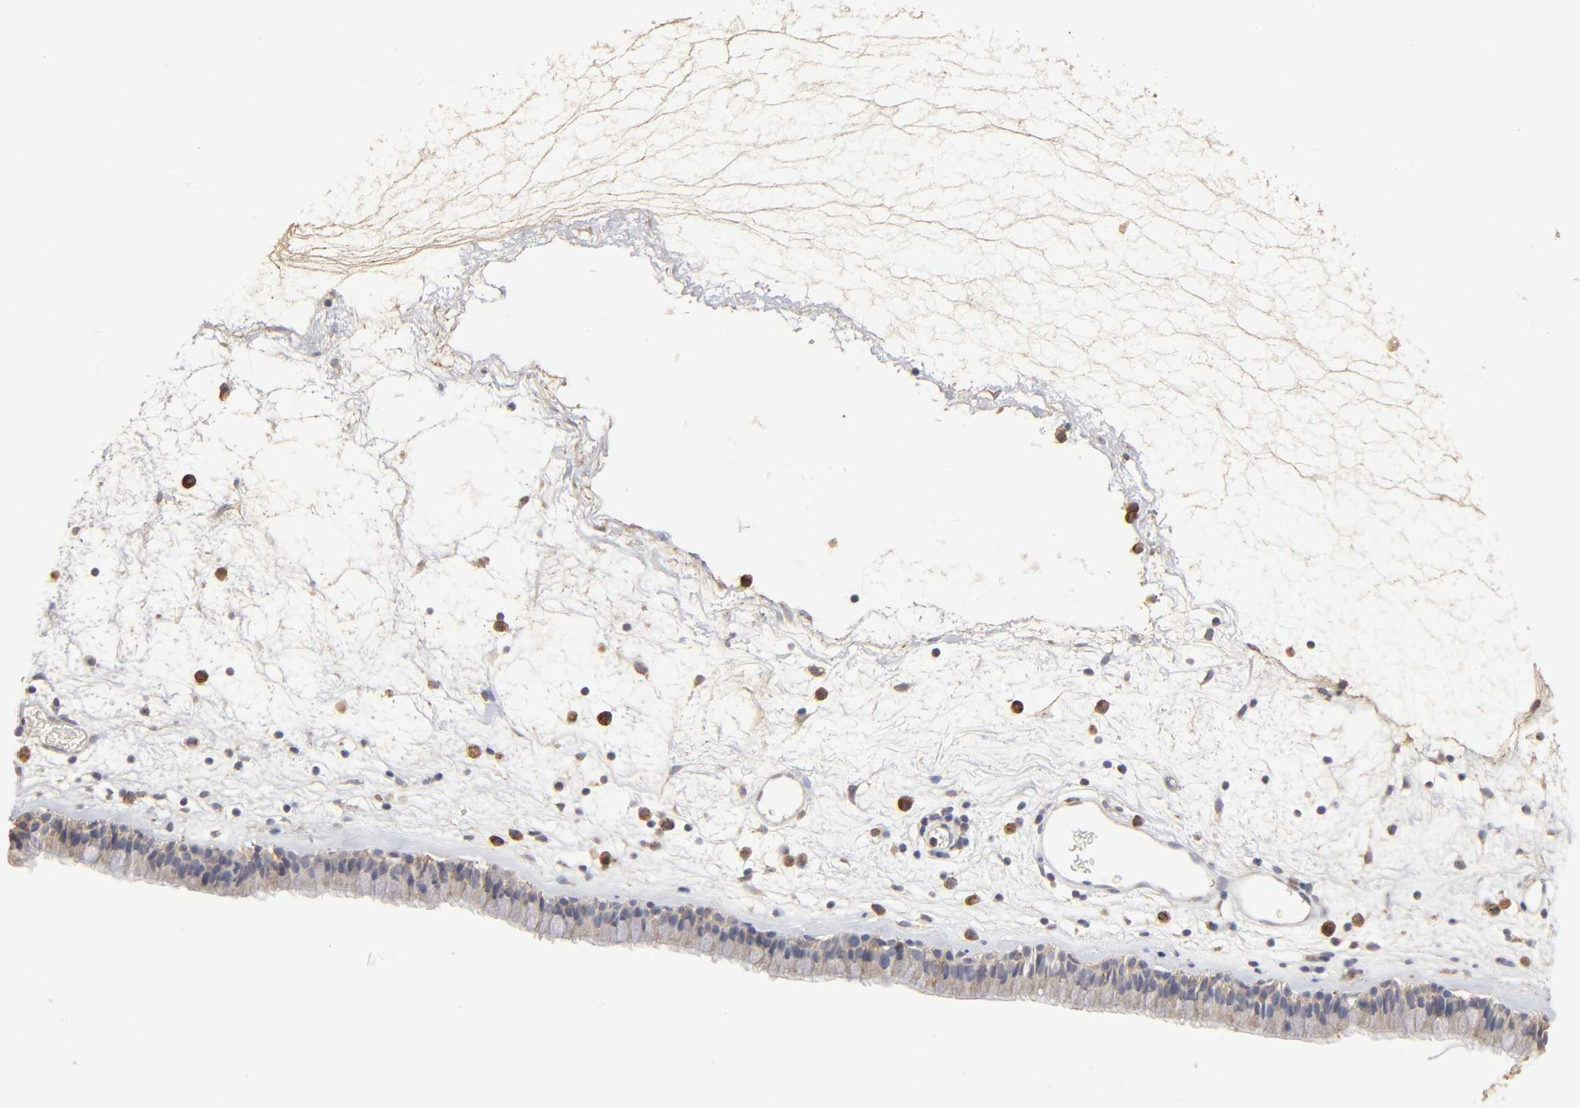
{"staining": {"intensity": "moderate", "quantity": "25%-75%", "location": "cytoplasmic/membranous"}, "tissue": "nasopharynx", "cell_type": "Respiratory epithelial cells", "image_type": "normal", "snomed": [{"axis": "morphology", "description": "Normal tissue, NOS"}, {"axis": "morphology", "description": "Inflammation, NOS"}, {"axis": "topography", "description": "Nasopharynx"}], "caption": "Immunohistochemical staining of unremarkable human nasopharynx shows moderate cytoplasmic/membranous protein staining in approximately 25%-75% of respiratory epithelial cells.", "gene": "CYCS", "patient": {"sex": "male", "age": 48}}